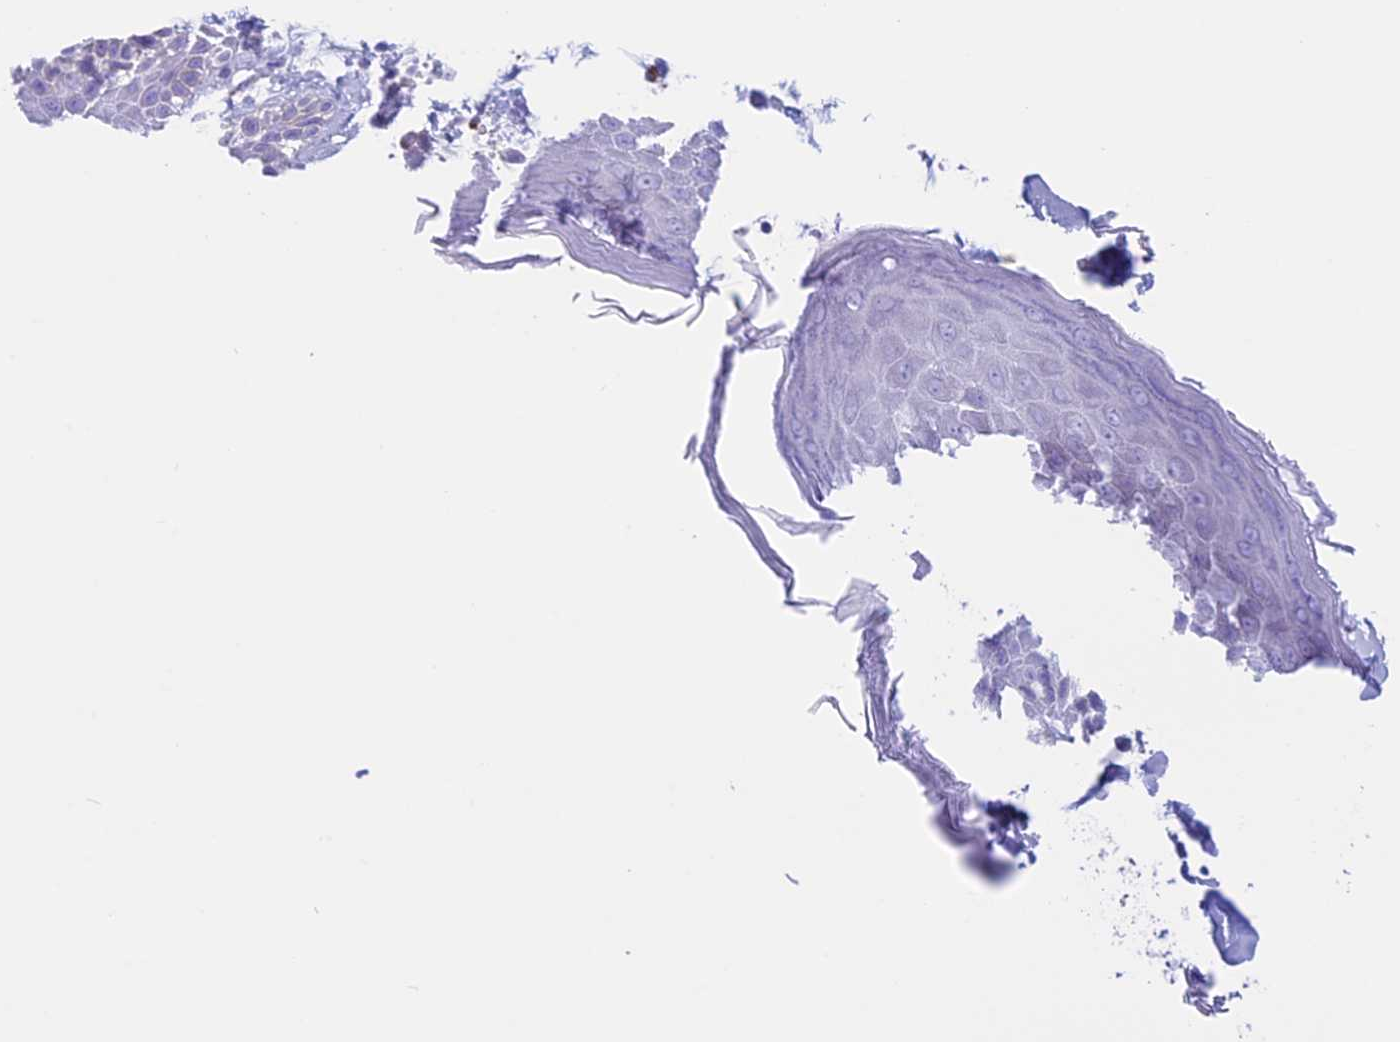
{"staining": {"intensity": "moderate", "quantity": "<25%", "location": "cytoplasmic/membranous"}, "tissue": "skin", "cell_type": "Epidermal cells", "image_type": "normal", "snomed": [{"axis": "morphology", "description": "Normal tissue, NOS"}, {"axis": "topography", "description": "Anal"}], "caption": "Protein expression analysis of benign human skin reveals moderate cytoplasmic/membranous positivity in about <25% of epidermal cells.", "gene": "RP1", "patient": {"sex": "female", "age": 78}}